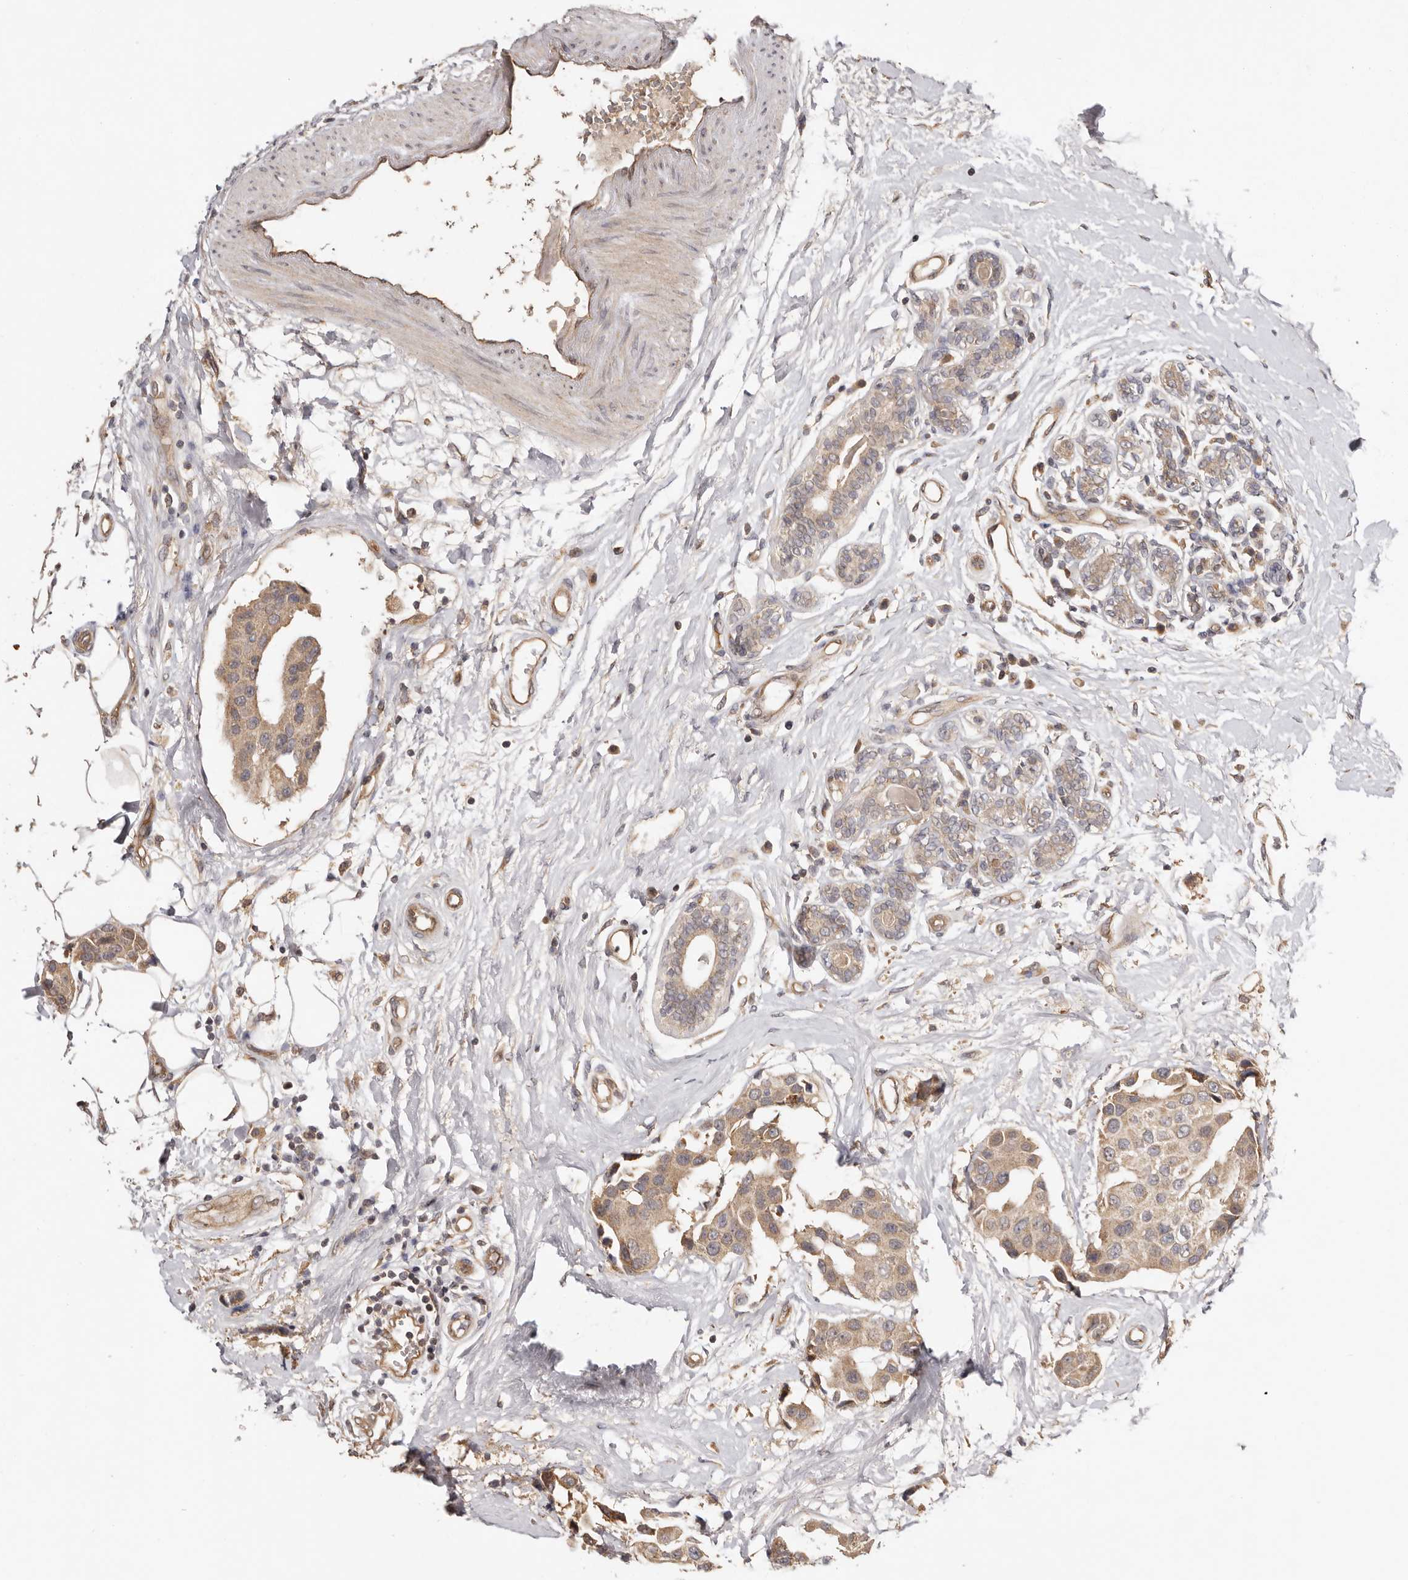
{"staining": {"intensity": "weak", "quantity": ">75%", "location": "cytoplasmic/membranous"}, "tissue": "breast cancer", "cell_type": "Tumor cells", "image_type": "cancer", "snomed": [{"axis": "morphology", "description": "Normal tissue, NOS"}, {"axis": "morphology", "description": "Duct carcinoma"}, {"axis": "topography", "description": "Breast"}], "caption": "Weak cytoplasmic/membranous protein expression is identified in approximately >75% of tumor cells in breast invasive ductal carcinoma. The staining was performed using DAB to visualize the protein expression in brown, while the nuclei were stained in blue with hematoxylin (Magnification: 20x).", "gene": "UBR2", "patient": {"sex": "female", "age": 39}}